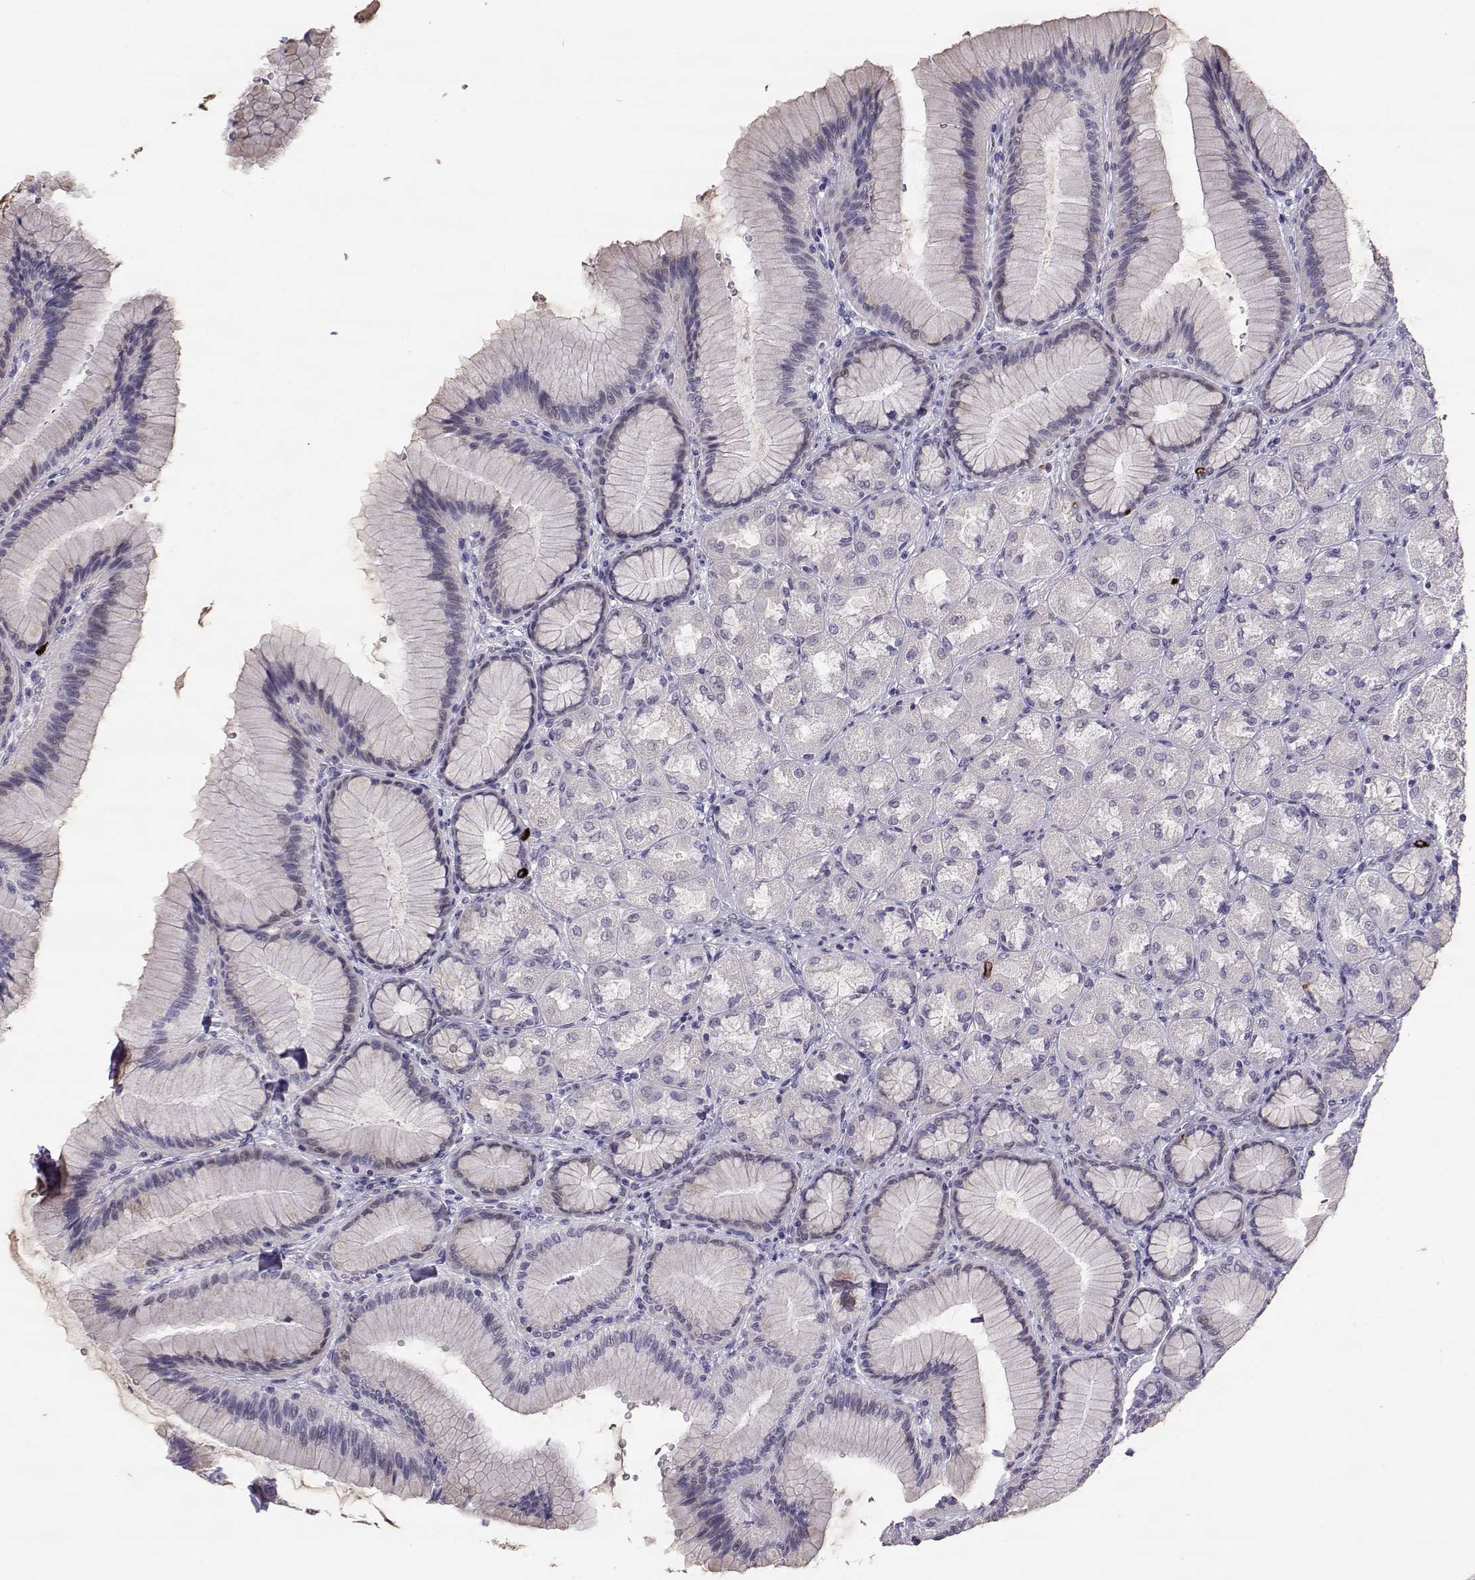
{"staining": {"intensity": "negative", "quantity": "none", "location": "none"}, "tissue": "stomach", "cell_type": "Glandular cells", "image_type": "normal", "snomed": [{"axis": "morphology", "description": "Normal tissue, NOS"}, {"axis": "morphology", "description": "Adenocarcinoma, NOS"}, {"axis": "morphology", "description": "Adenocarcinoma, High grade"}, {"axis": "topography", "description": "Stomach, upper"}, {"axis": "topography", "description": "Stomach"}], "caption": "Human stomach stained for a protein using IHC exhibits no expression in glandular cells.", "gene": "CARTPT", "patient": {"sex": "female", "age": 65}}